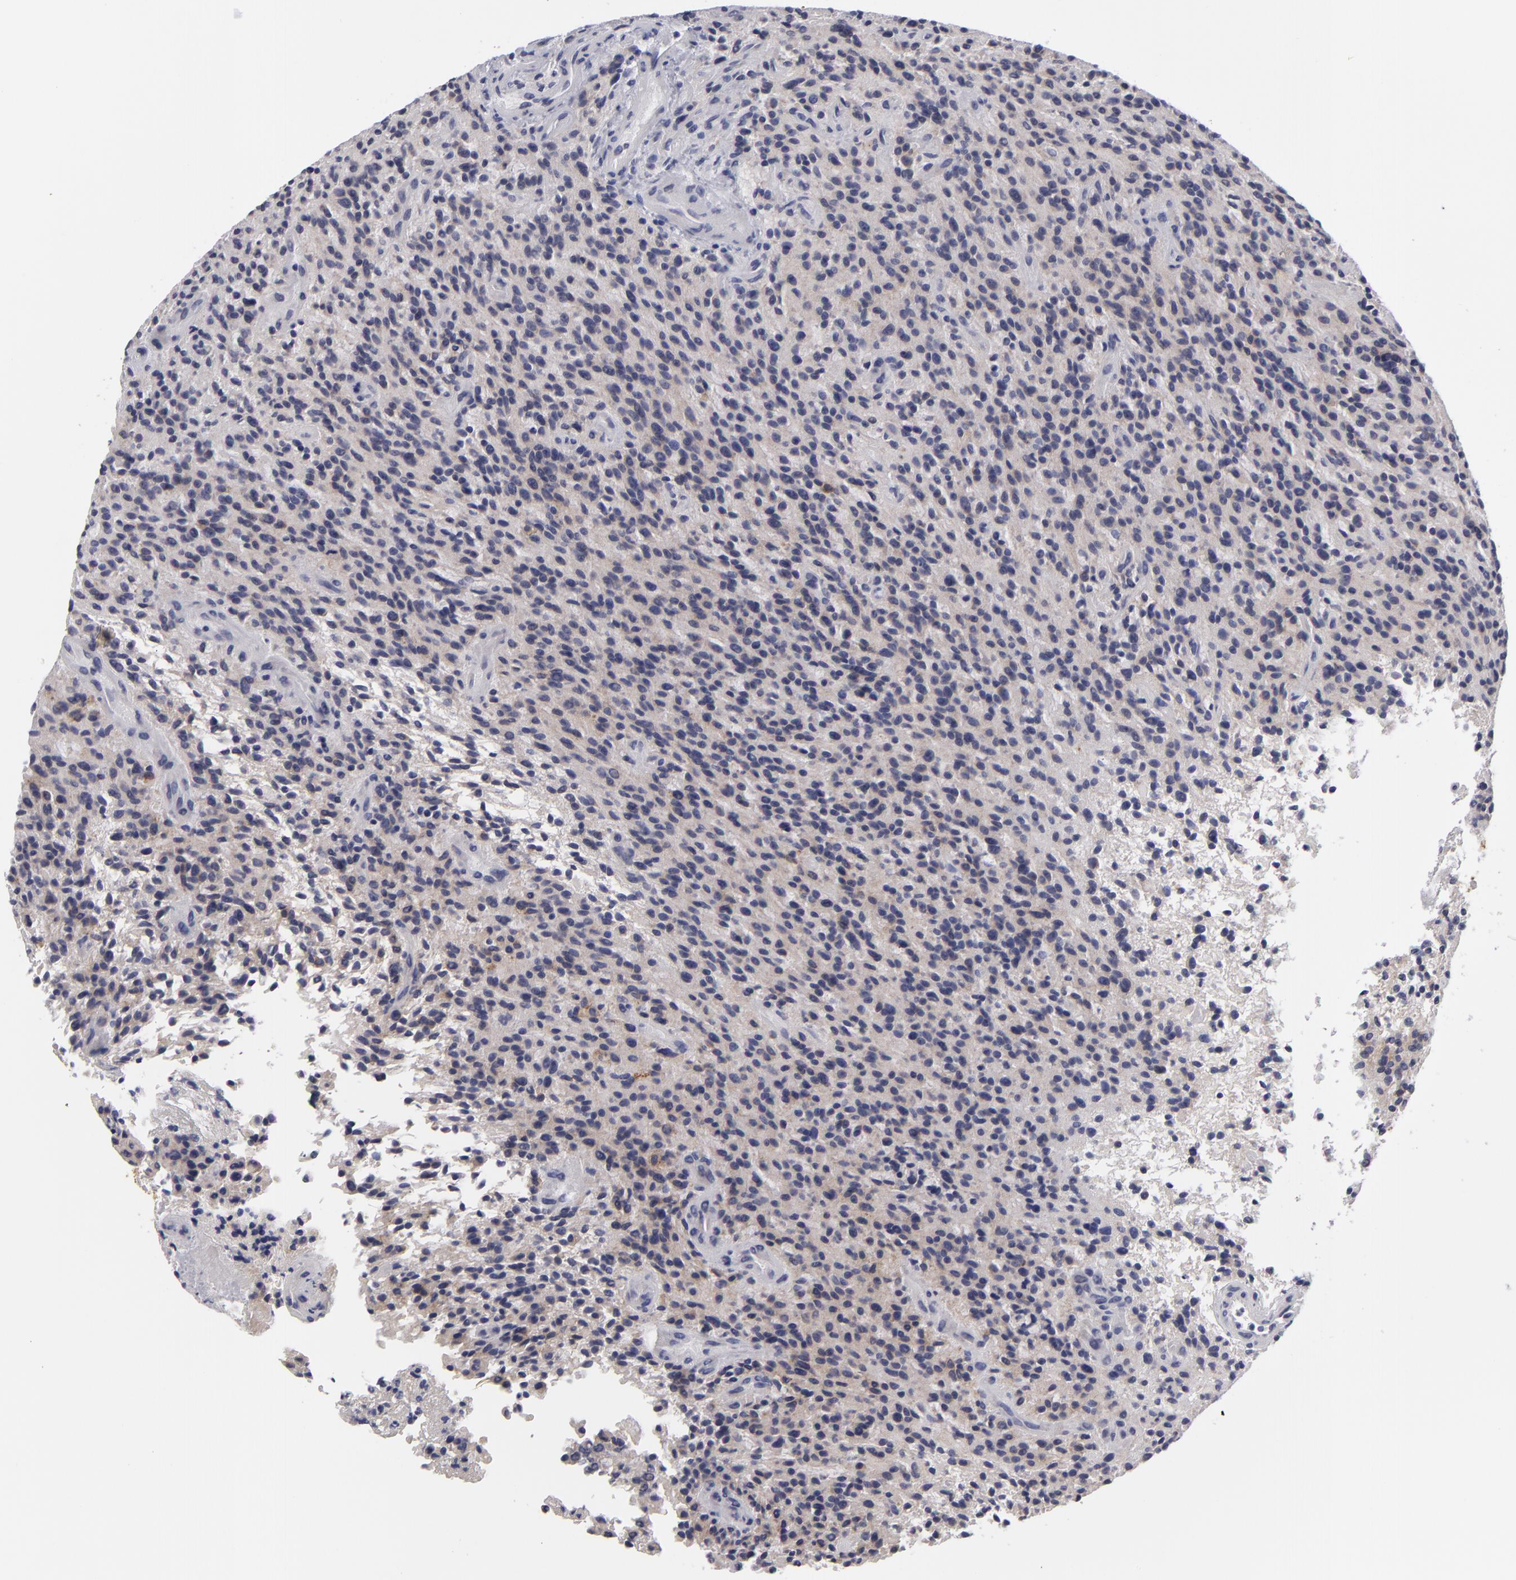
{"staining": {"intensity": "negative", "quantity": "none", "location": "none"}, "tissue": "glioma", "cell_type": "Tumor cells", "image_type": "cancer", "snomed": [{"axis": "morphology", "description": "Glioma, malignant, High grade"}, {"axis": "topography", "description": "Brain"}], "caption": "This is an immunohistochemistry image of malignant high-grade glioma. There is no positivity in tumor cells.", "gene": "ATP2B3", "patient": {"sex": "female", "age": 13}}